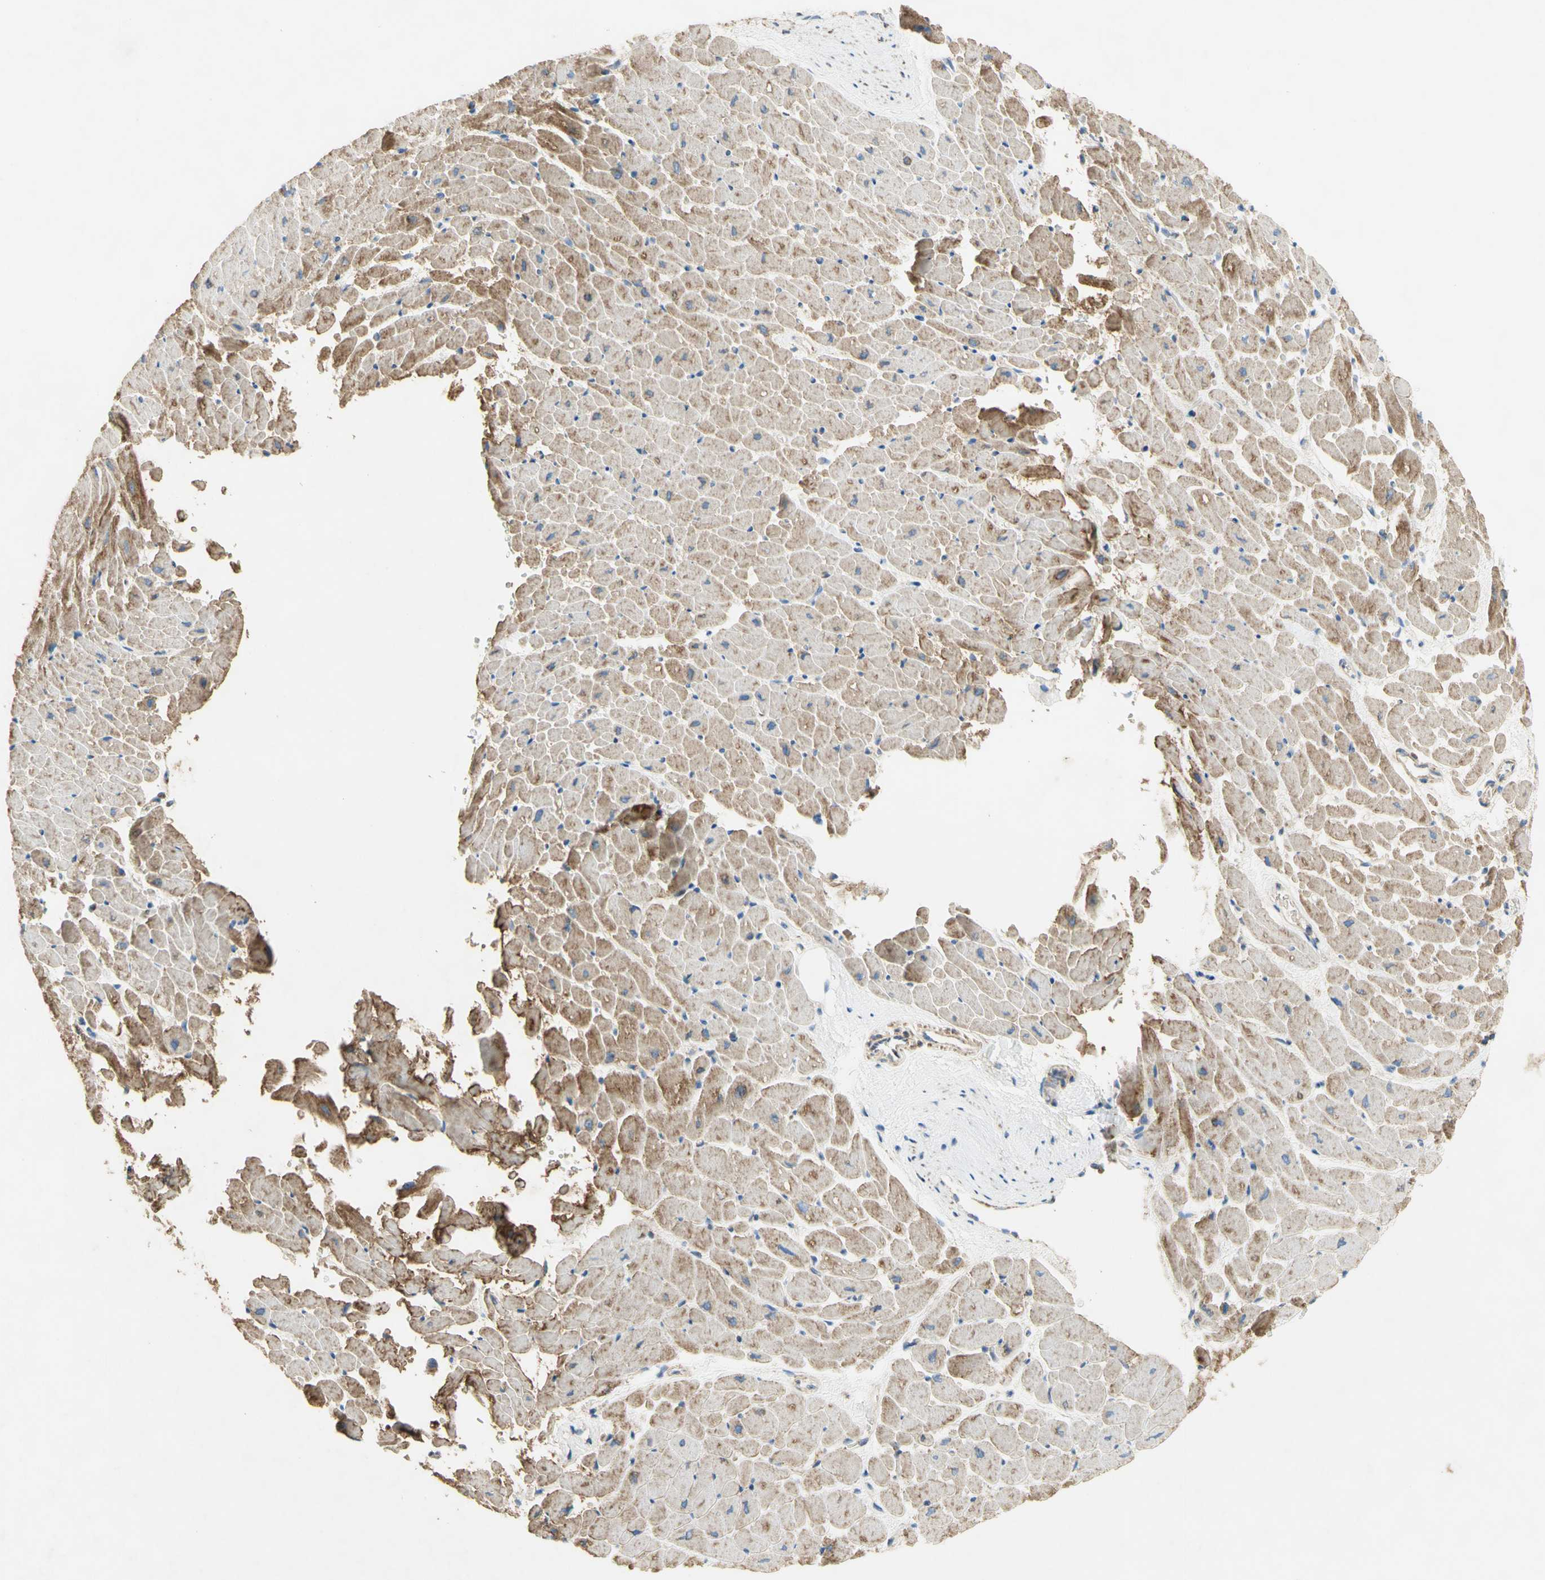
{"staining": {"intensity": "moderate", "quantity": ">75%", "location": "cytoplasmic/membranous"}, "tissue": "heart muscle", "cell_type": "Cardiomyocytes", "image_type": "normal", "snomed": [{"axis": "morphology", "description": "Normal tissue, NOS"}, {"axis": "topography", "description": "Heart"}], "caption": "Protein analysis of normal heart muscle shows moderate cytoplasmic/membranous positivity in about >75% of cardiomyocytes. (DAB IHC, brown staining for protein, blue staining for nuclei).", "gene": "SDHB", "patient": {"sex": "male", "age": 45}}